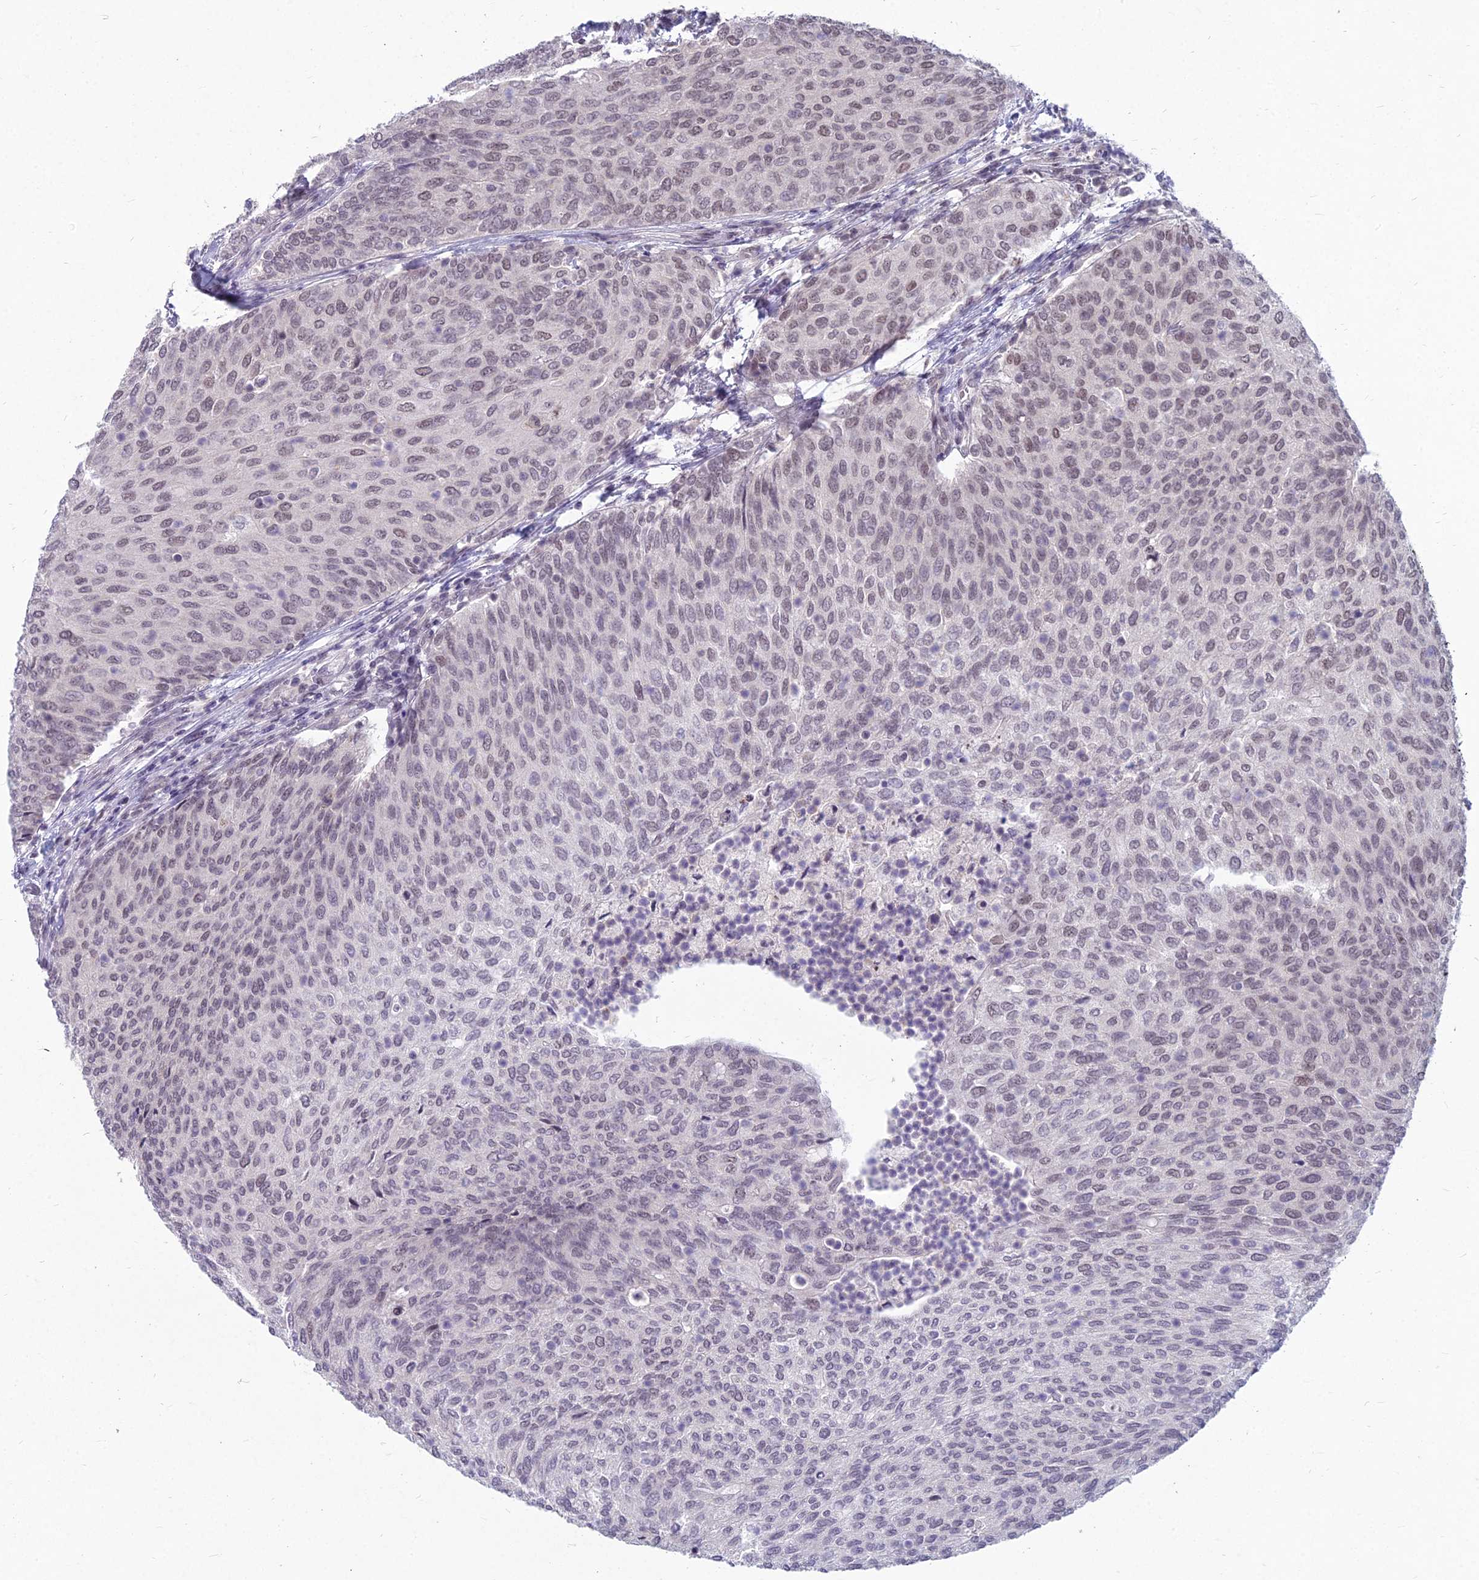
{"staining": {"intensity": "weak", "quantity": "<25%", "location": "nuclear"}, "tissue": "urothelial cancer", "cell_type": "Tumor cells", "image_type": "cancer", "snomed": [{"axis": "morphology", "description": "Urothelial carcinoma, Low grade"}, {"axis": "topography", "description": "Urinary bladder"}], "caption": "Immunohistochemistry micrograph of human urothelial cancer stained for a protein (brown), which exhibits no expression in tumor cells.", "gene": "KAT7", "patient": {"sex": "female", "age": 79}}